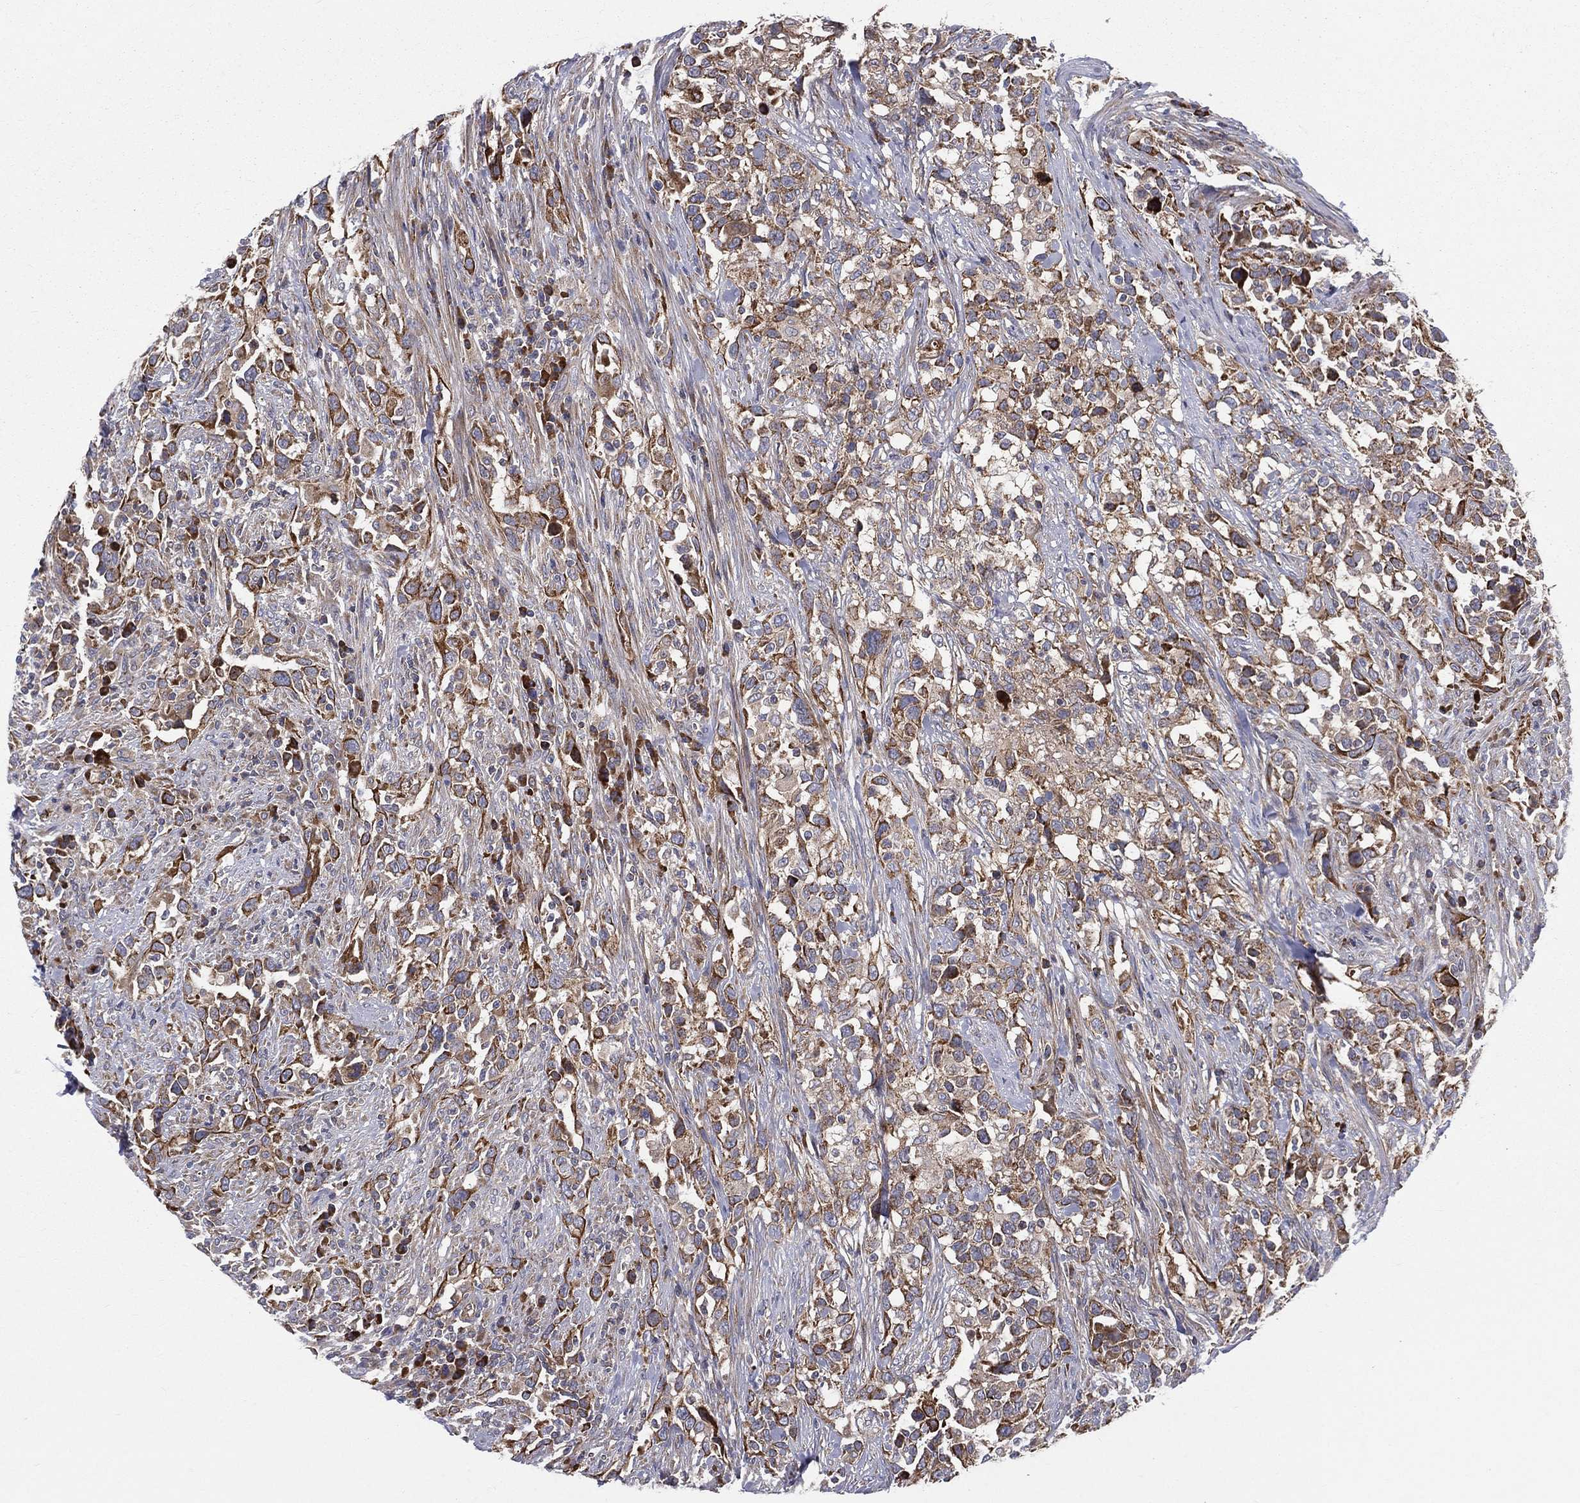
{"staining": {"intensity": "moderate", "quantity": ">75%", "location": "cytoplasmic/membranous"}, "tissue": "urothelial cancer", "cell_type": "Tumor cells", "image_type": "cancer", "snomed": [{"axis": "morphology", "description": "Urothelial carcinoma, NOS"}, {"axis": "morphology", "description": "Urothelial carcinoma, High grade"}, {"axis": "topography", "description": "Urinary bladder"}], "caption": "Immunohistochemistry image of human urothelial cancer stained for a protein (brown), which reveals medium levels of moderate cytoplasmic/membranous positivity in about >75% of tumor cells.", "gene": "MIX23", "patient": {"sex": "female", "age": 64}}